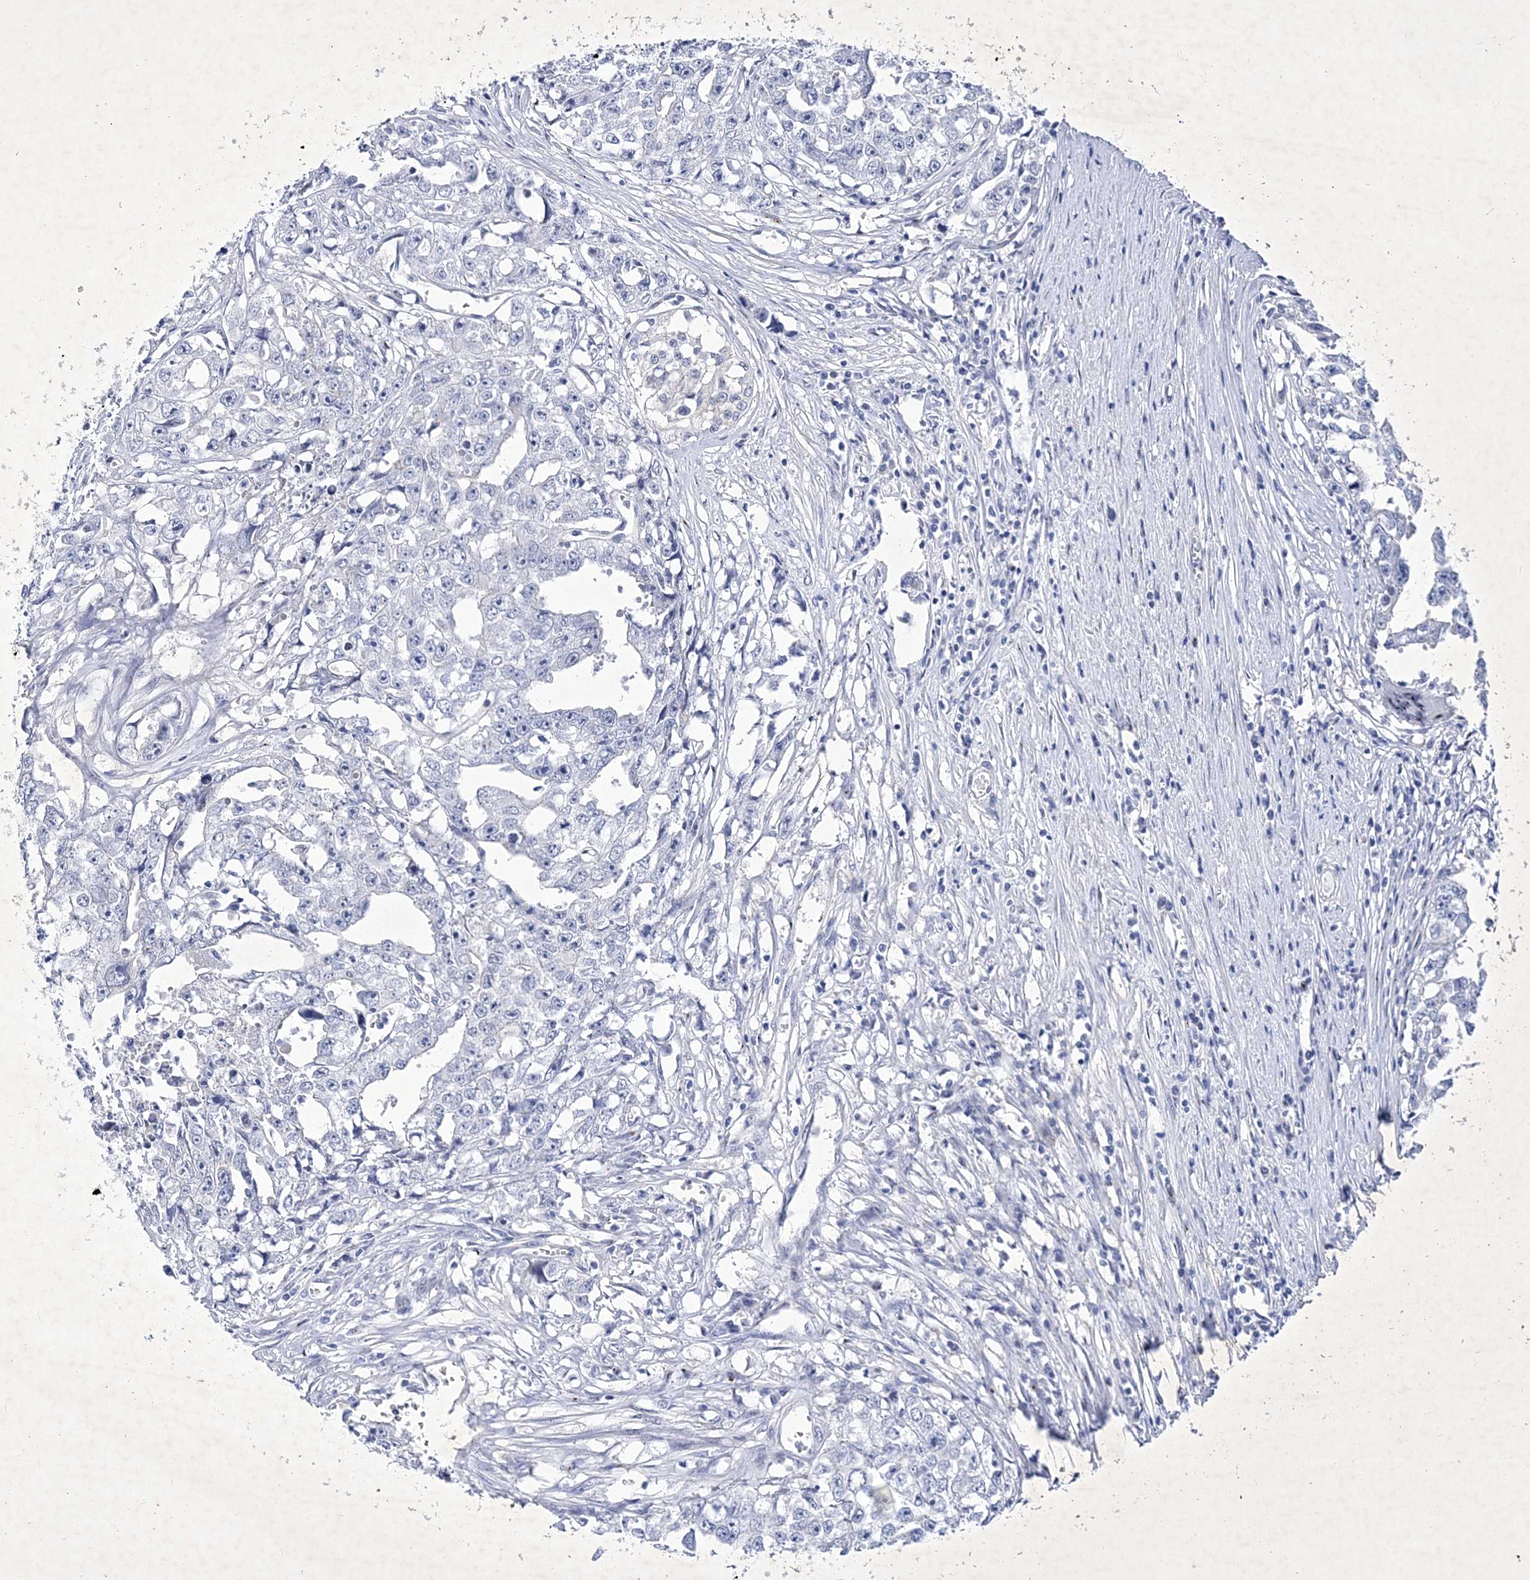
{"staining": {"intensity": "negative", "quantity": "none", "location": "none"}, "tissue": "testis cancer", "cell_type": "Tumor cells", "image_type": "cancer", "snomed": [{"axis": "morphology", "description": "Seminoma, NOS"}, {"axis": "morphology", "description": "Carcinoma, Embryonal, NOS"}, {"axis": "topography", "description": "Testis"}], "caption": "DAB (3,3'-diaminobenzidine) immunohistochemical staining of human testis cancer (seminoma) reveals no significant expression in tumor cells.", "gene": "GPN1", "patient": {"sex": "male", "age": 43}}